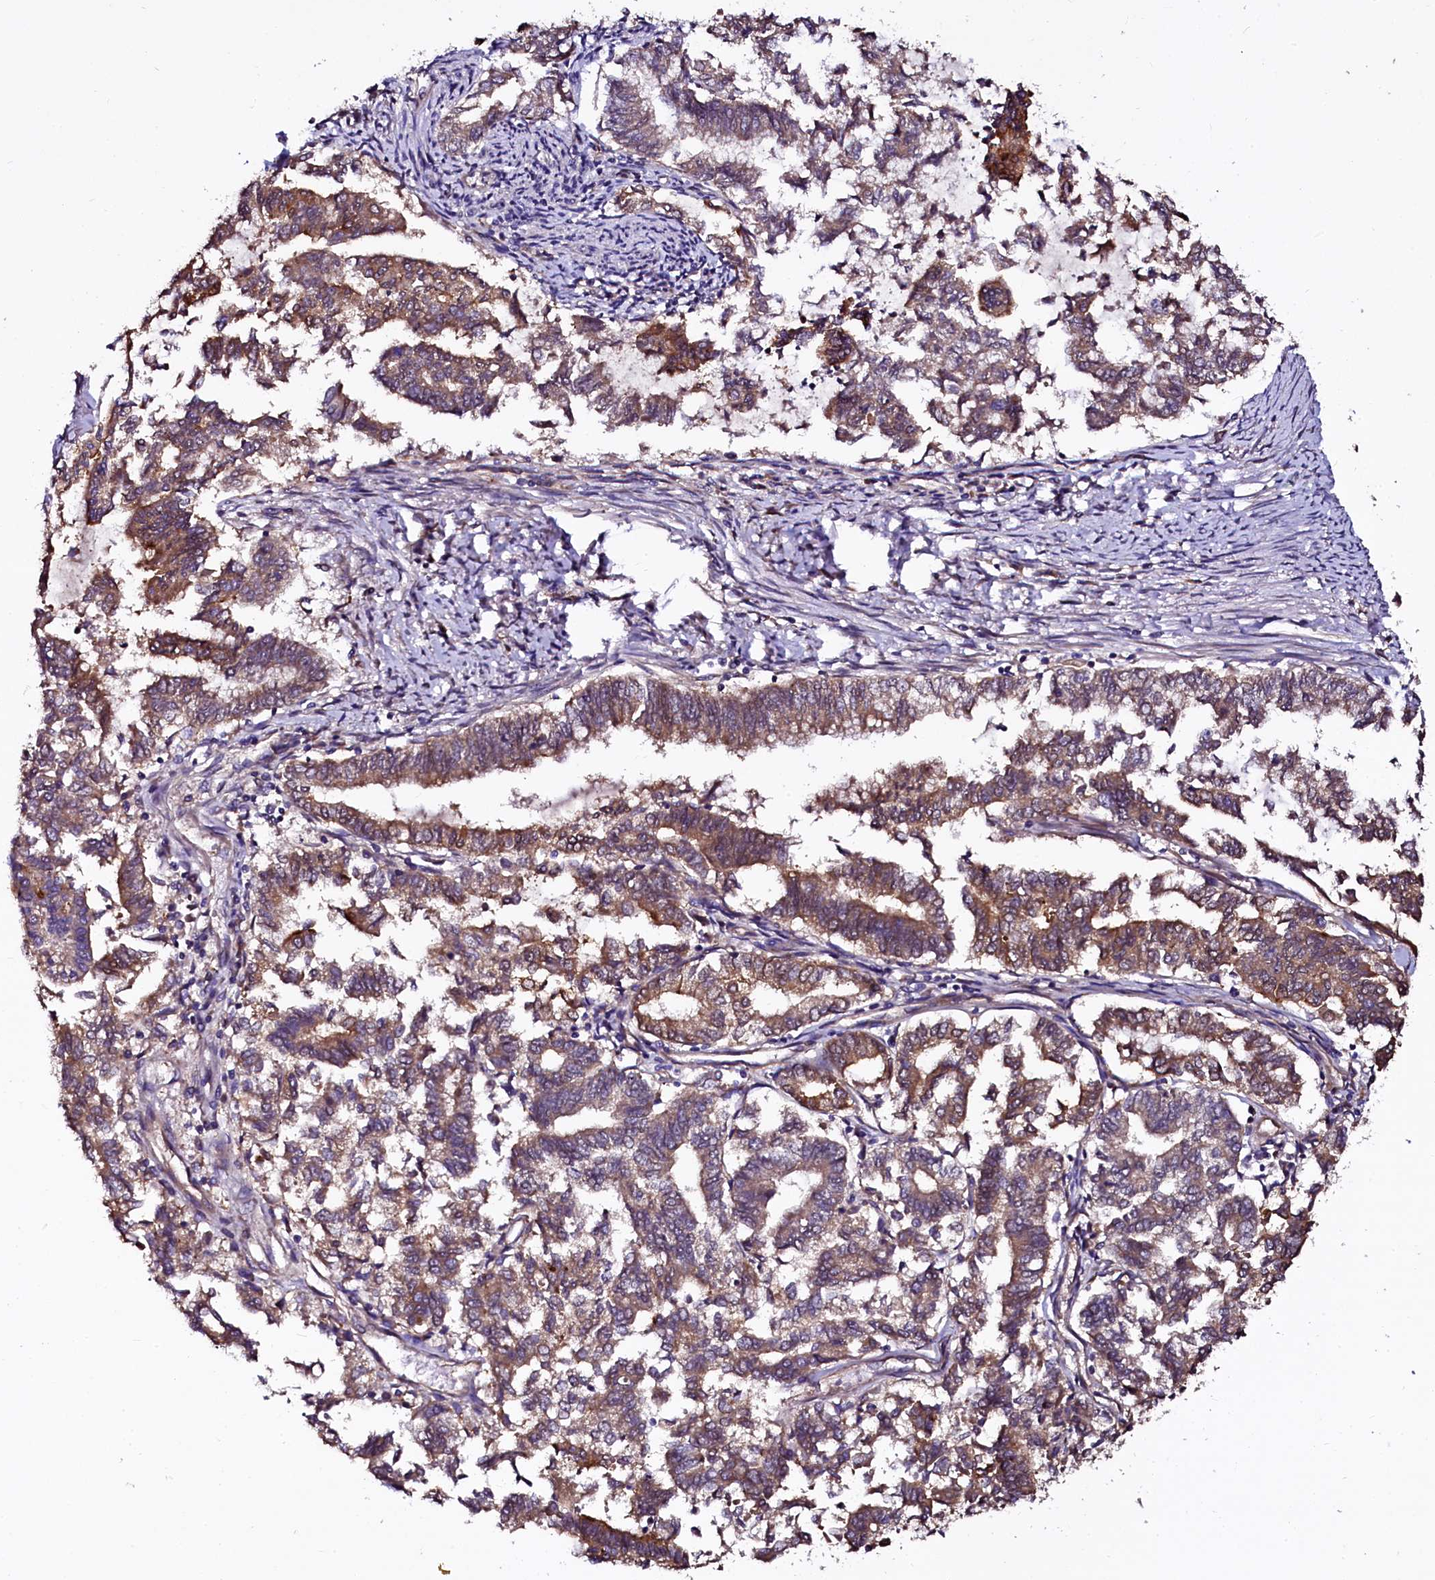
{"staining": {"intensity": "moderate", "quantity": ">75%", "location": "cytoplasmic/membranous"}, "tissue": "endometrial cancer", "cell_type": "Tumor cells", "image_type": "cancer", "snomed": [{"axis": "morphology", "description": "Adenocarcinoma, NOS"}, {"axis": "topography", "description": "Endometrium"}], "caption": "A high-resolution image shows IHC staining of endometrial cancer, which displays moderate cytoplasmic/membranous staining in approximately >75% of tumor cells. The protein is shown in brown color, while the nuclei are stained blue.", "gene": "APPL2", "patient": {"sex": "female", "age": 79}}